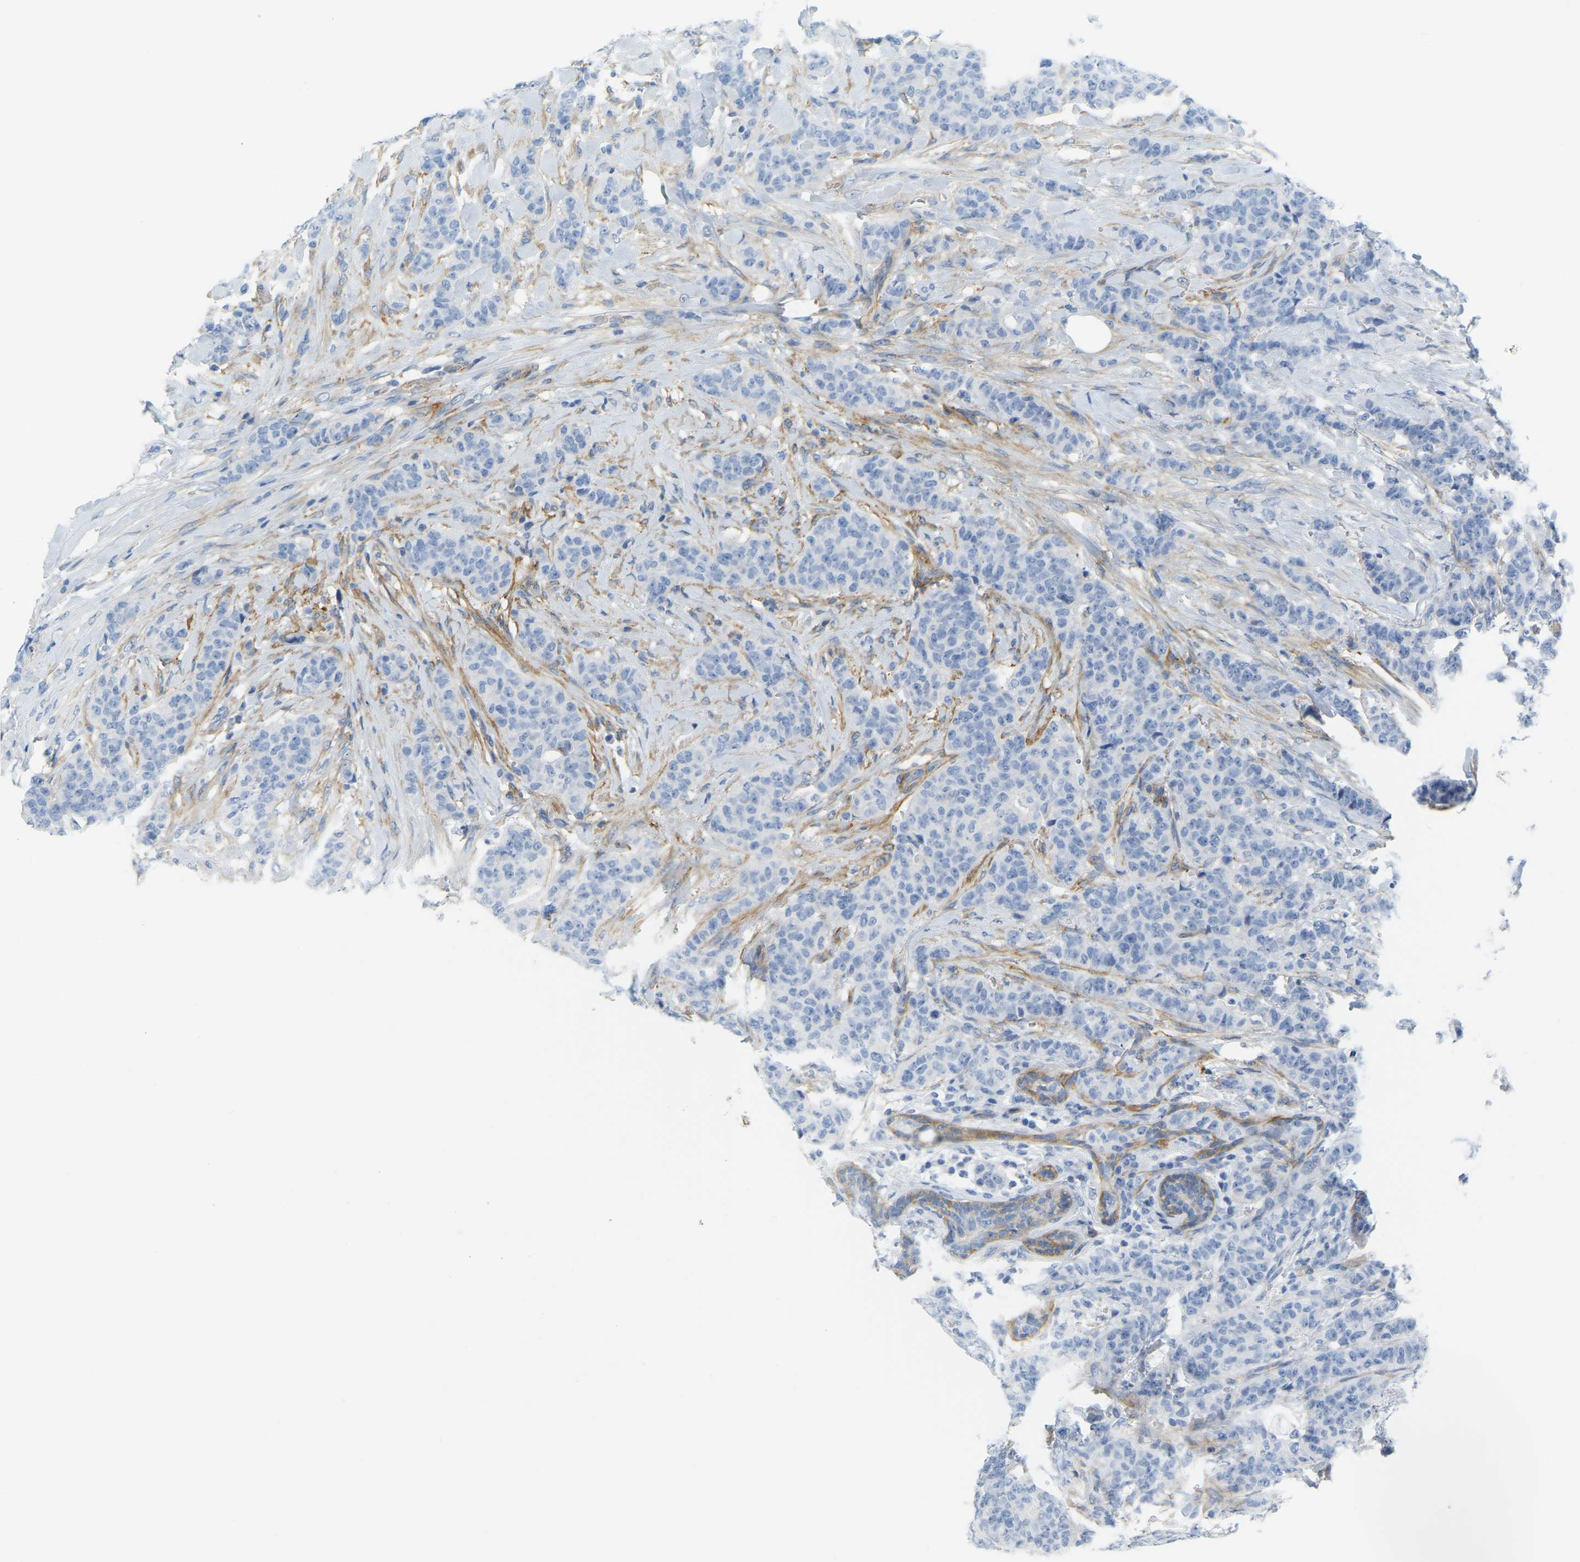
{"staining": {"intensity": "negative", "quantity": "none", "location": "none"}, "tissue": "breast cancer", "cell_type": "Tumor cells", "image_type": "cancer", "snomed": [{"axis": "morphology", "description": "Normal tissue, NOS"}, {"axis": "morphology", "description": "Duct carcinoma"}, {"axis": "topography", "description": "Breast"}], "caption": "Tumor cells show no significant protein staining in breast cancer.", "gene": "MYL3", "patient": {"sex": "female", "age": 40}}